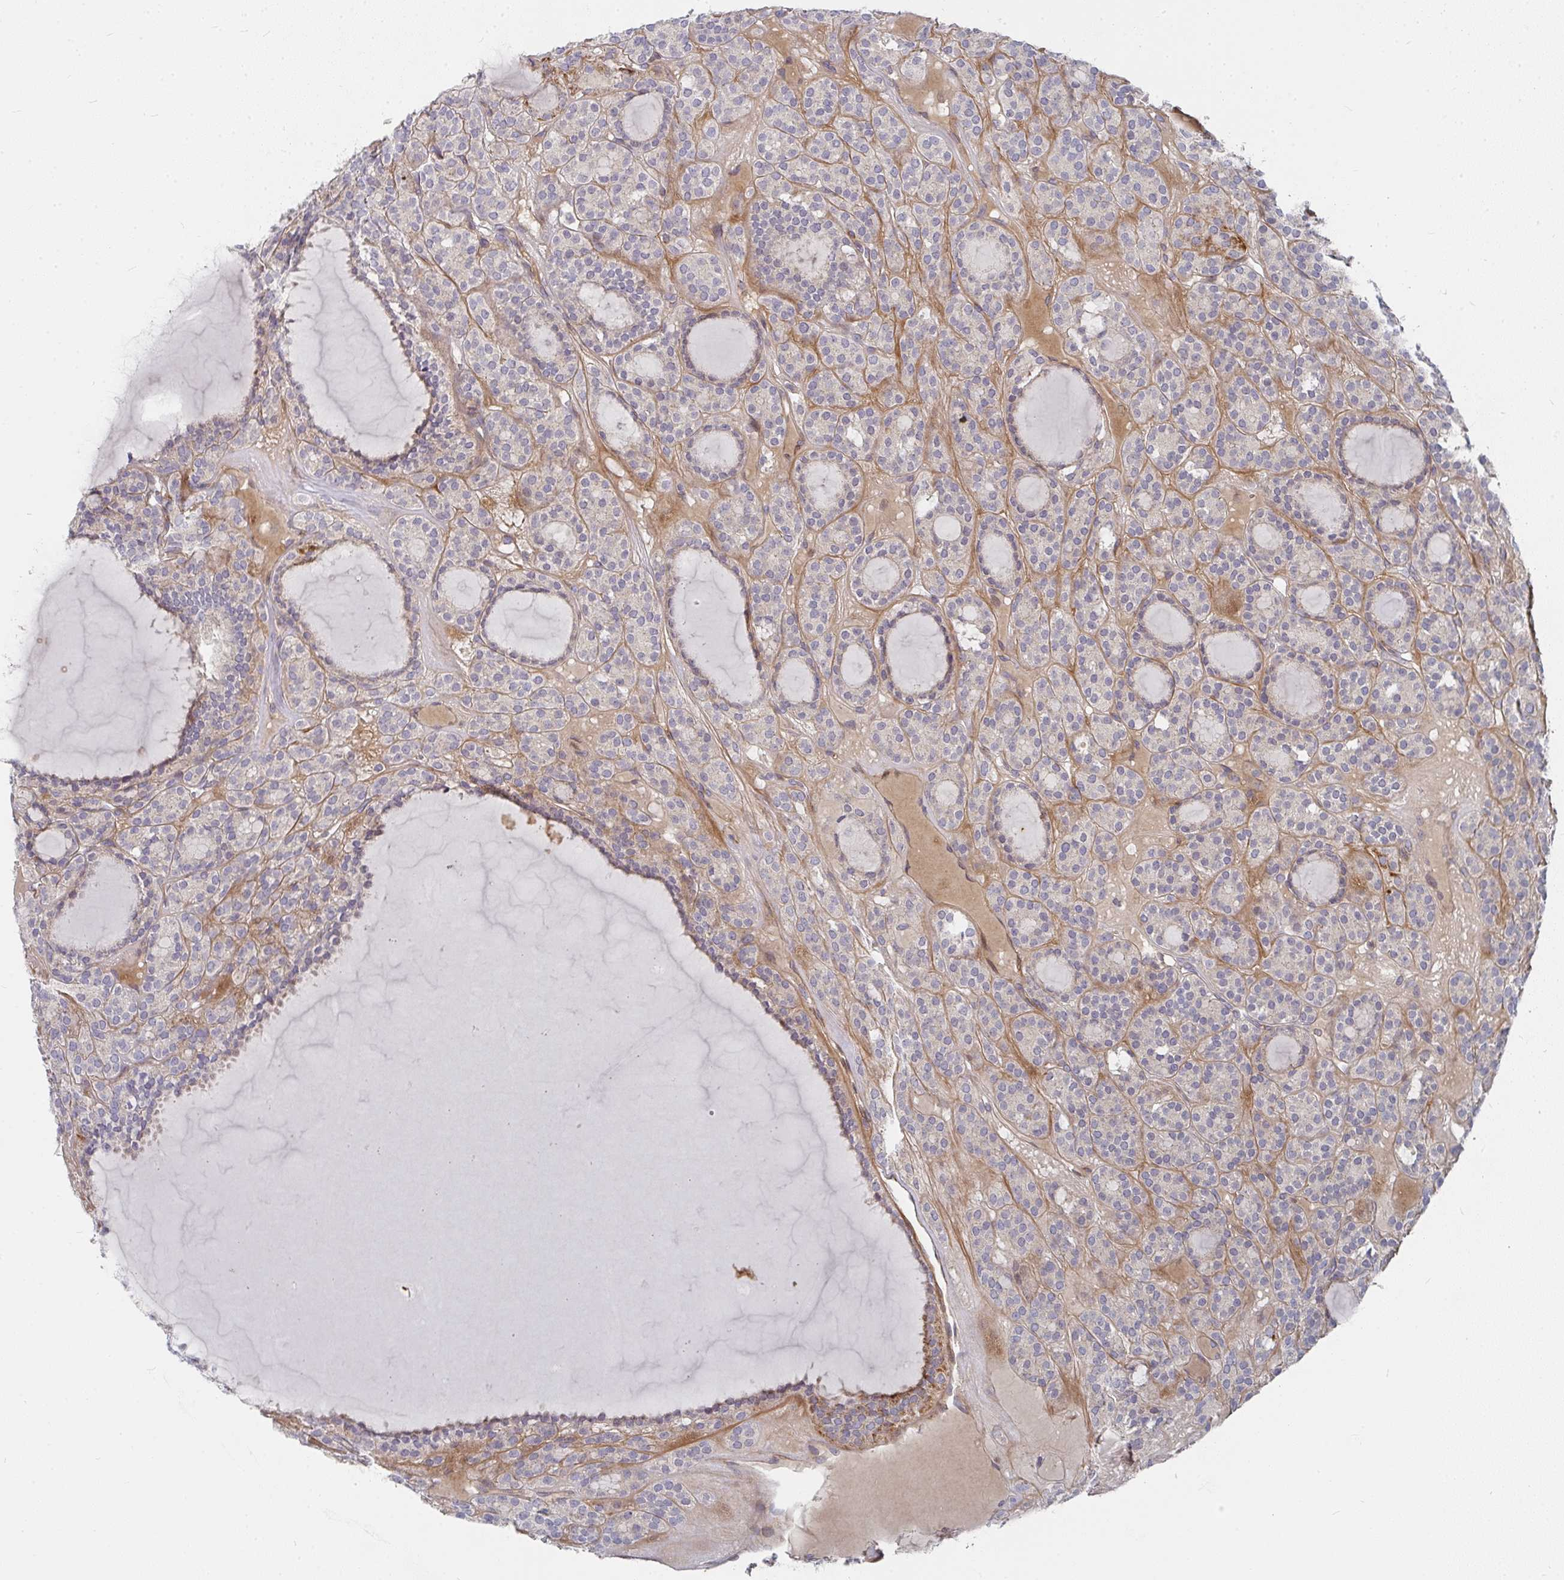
{"staining": {"intensity": "strong", "quantity": "<25%", "location": "cytoplasmic/membranous"}, "tissue": "thyroid cancer", "cell_type": "Tumor cells", "image_type": "cancer", "snomed": [{"axis": "morphology", "description": "Follicular adenoma carcinoma, NOS"}, {"axis": "topography", "description": "Thyroid gland"}], "caption": "Immunohistochemical staining of thyroid follicular adenoma carcinoma demonstrates medium levels of strong cytoplasmic/membranous positivity in approximately <25% of tumor cells.", "gene": "RHEBL1", "patient": {"sex": "female", "age": 63}}